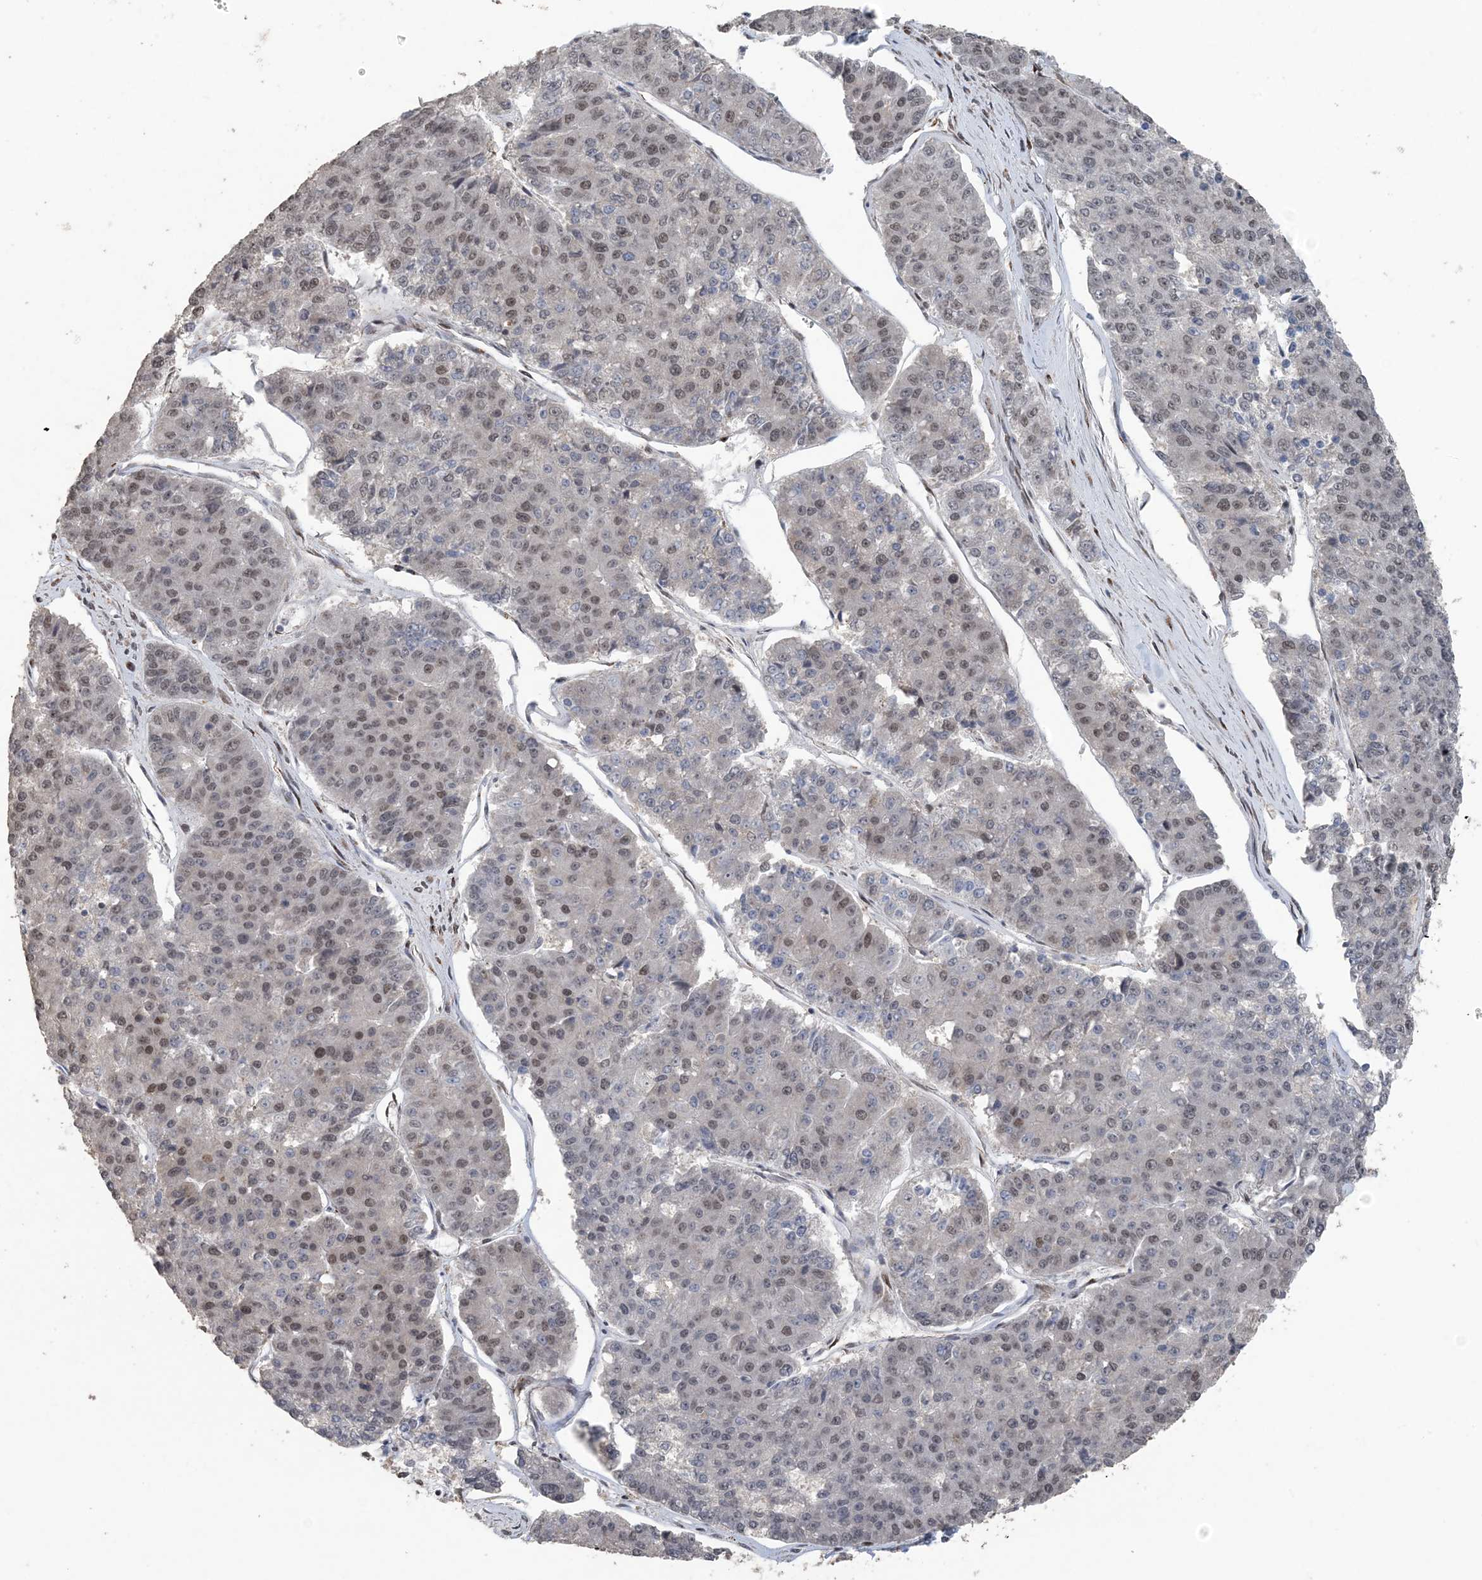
{"staining": {"intensity": "weak", "quantity": "25%-75%", "location": "nuclear"}, "tissue": "pancreatic cancer", "cell_type": "Tumor cells", "image_type": "cancer", "snomed": [{"axis": "morphology", "description": "Adenocarcinoma, NOS"}, {"axis": "topography", "description": "Pancreas"}], "caption": "Tumor cells reveal weak nuclear staining in approximately 25%-75% of cells in pancreatic cancer (adenocarcinoma). (Stains: DAB in brown, nuclei in blue, Microscopy: brightfield microscopy at high magnification).", "gene": "MBD2", "patient": {"sex": "male", "age": 50}}